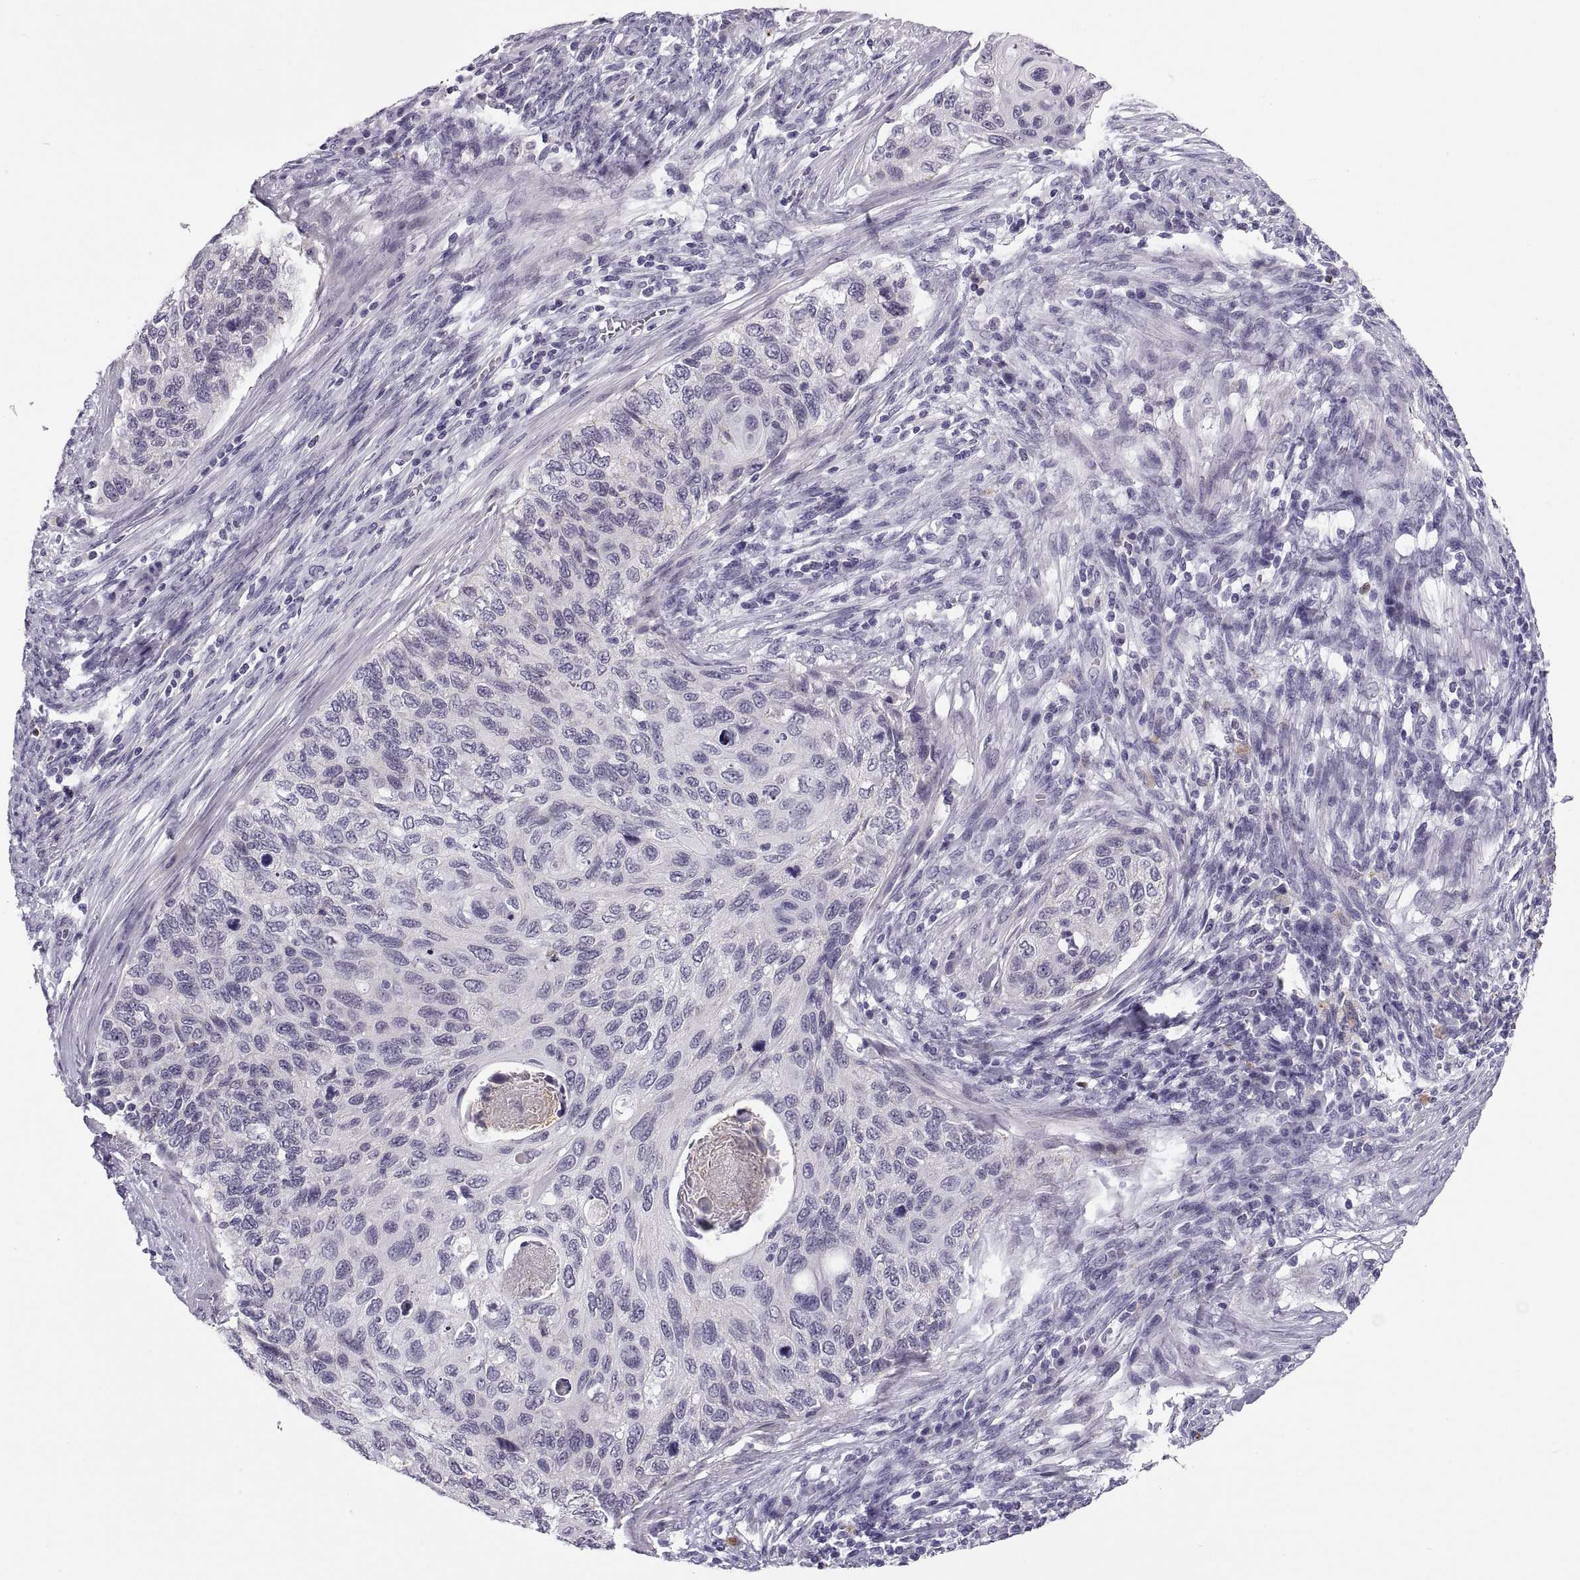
{"staining": {"intensity": "negative", "quantity": "none", "location": "none"}, "tissue": "cervical cancer", "cell_type": "Tumor cells", "image_type": "cancer", "snomed": [{"axis": "morphology", "description": "Squamous cell carcinoma, NOS"}, {"axis": "topography", "description": "Cervix"}], "caption": "The immunohistochemistry (IHC) histopathology image has no significant staining in tumor cells of cervical cancer tissue.", "gene": "QRICH2", "patient": {"sex": "female", "age": 70}}